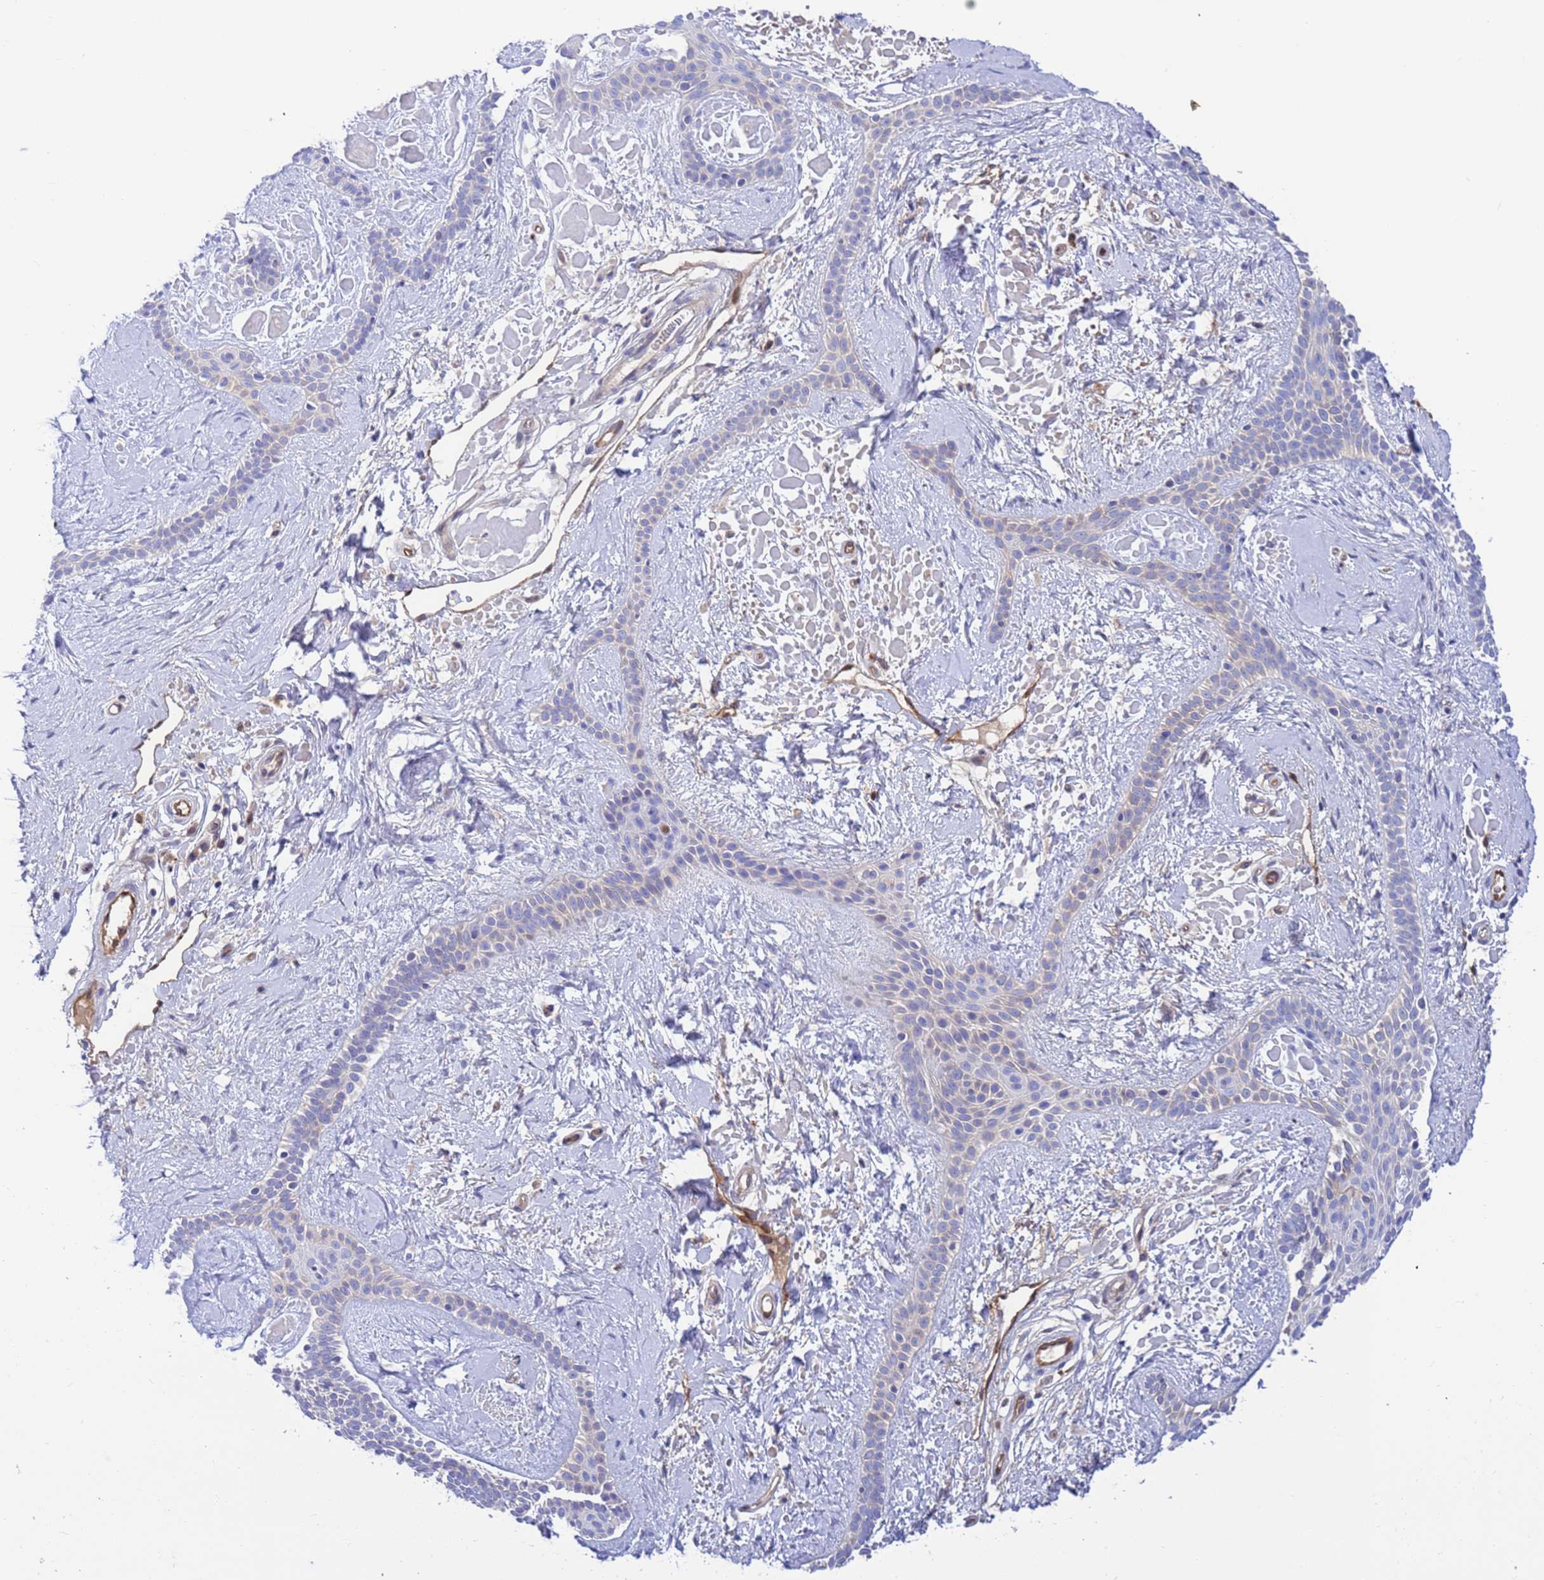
{"staining": {"intensity": "negative", "quantity": "none", "location": "none"}, "tissue": "skin cancer", "cell_type": "Tumor cells", "image_type": "cancer", "snomed": [{"axis": "morphology", "description": "Basal cell carcinoma"}, {"axis": "topography", "description": "Skin"}], "caption": "Histopathology image shows no significant protein staining in tumor cells of skin basal cell carcinoma. (Stains: DAB (3,3'-diaminobenzidine) immunohistochemistry (IHC) with hematoxylin counter stain, Microscopy: brightfield microscopy at high magnification).", "gene": "FOXRED1", "patient": {"sex": "male", "age": 78}}